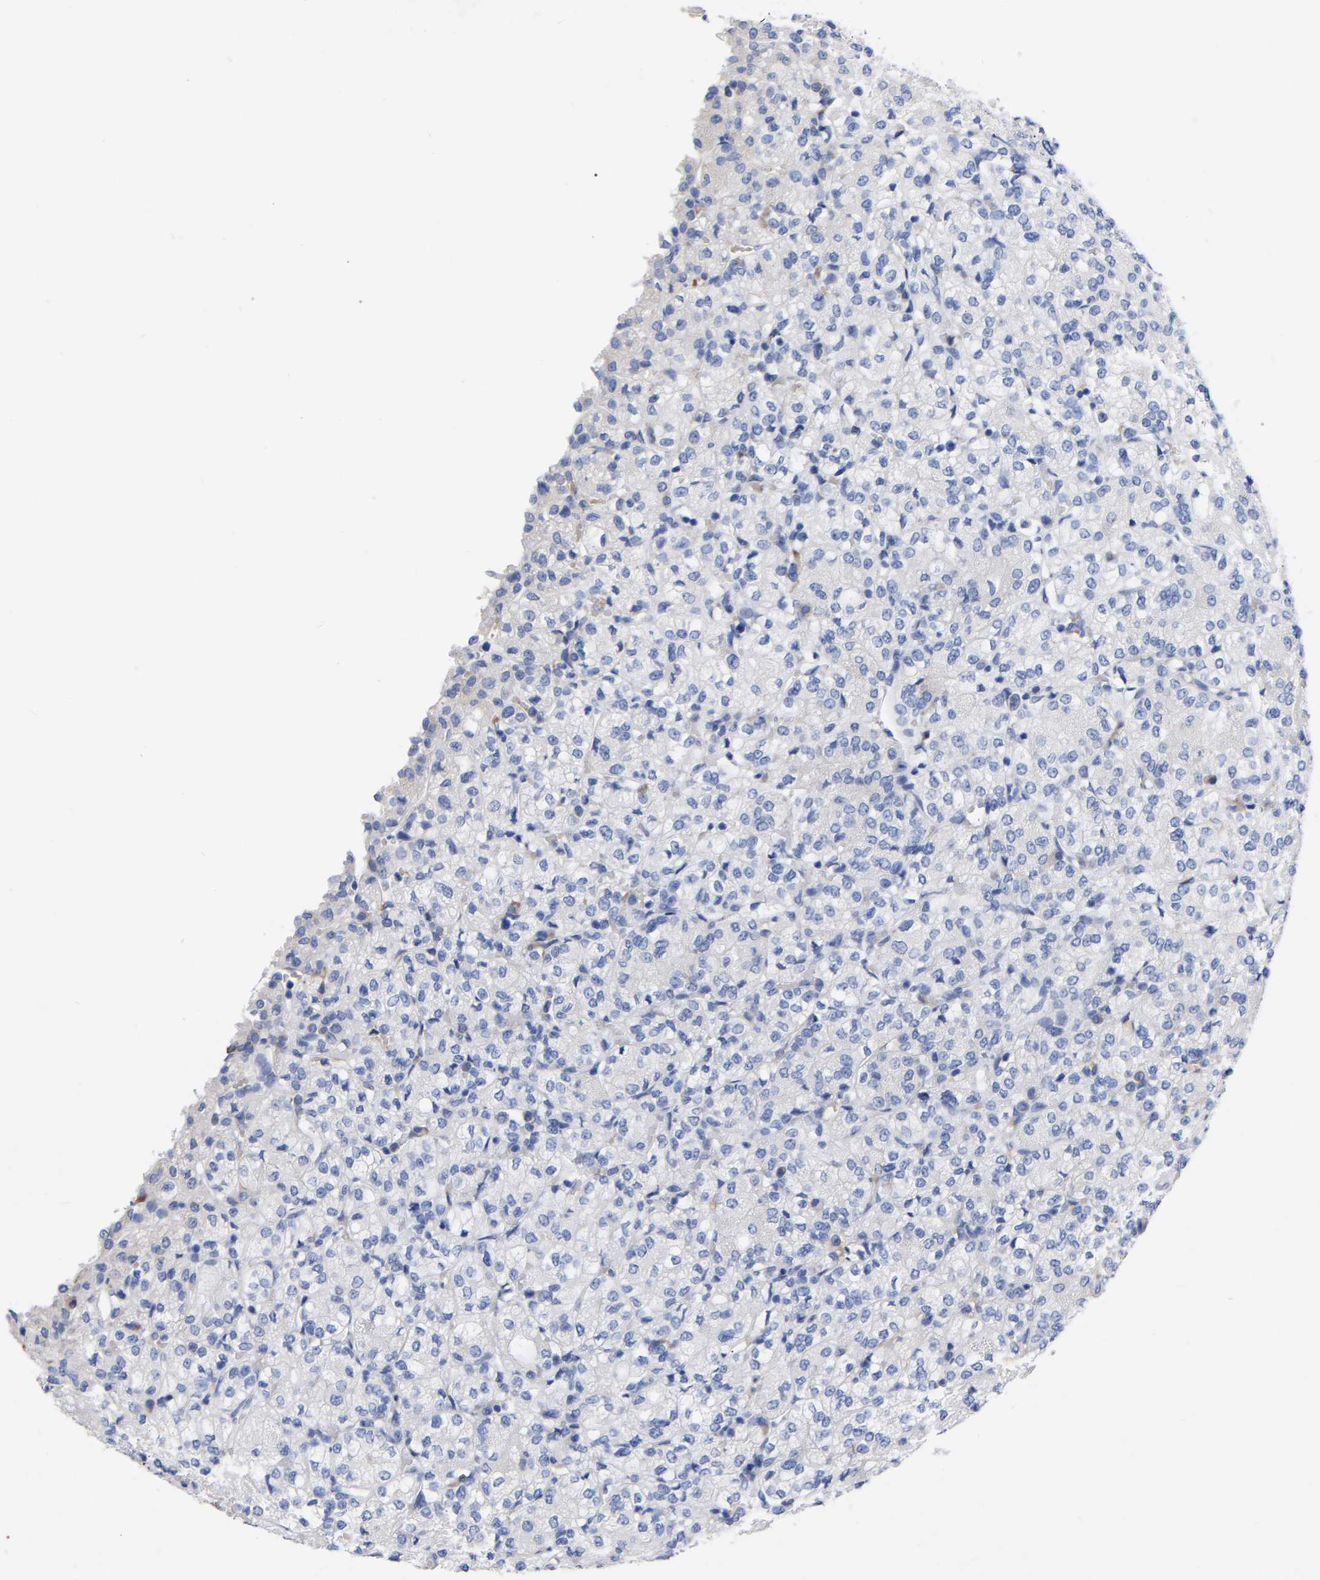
{"staining": {"intensity": "negative", "quantity": "none", "location": "none"}, "tissue": "renal cancer", "cell_type": "Tumor cells", "image_type": "cancer", "snomed": [{"axis": "morphology", "description": "Adenocarcinoma, NOS"}, {"axis": "topography", "description": "Kidney"}], "caption": "Immunohistochemistry (IHC) micrograph of renal adenocarcinoma stained for a protein (brown), which displays no positivity in tumor cells.", "gene": "GDF3", "patient": {"sex": "male", "age": 77}}